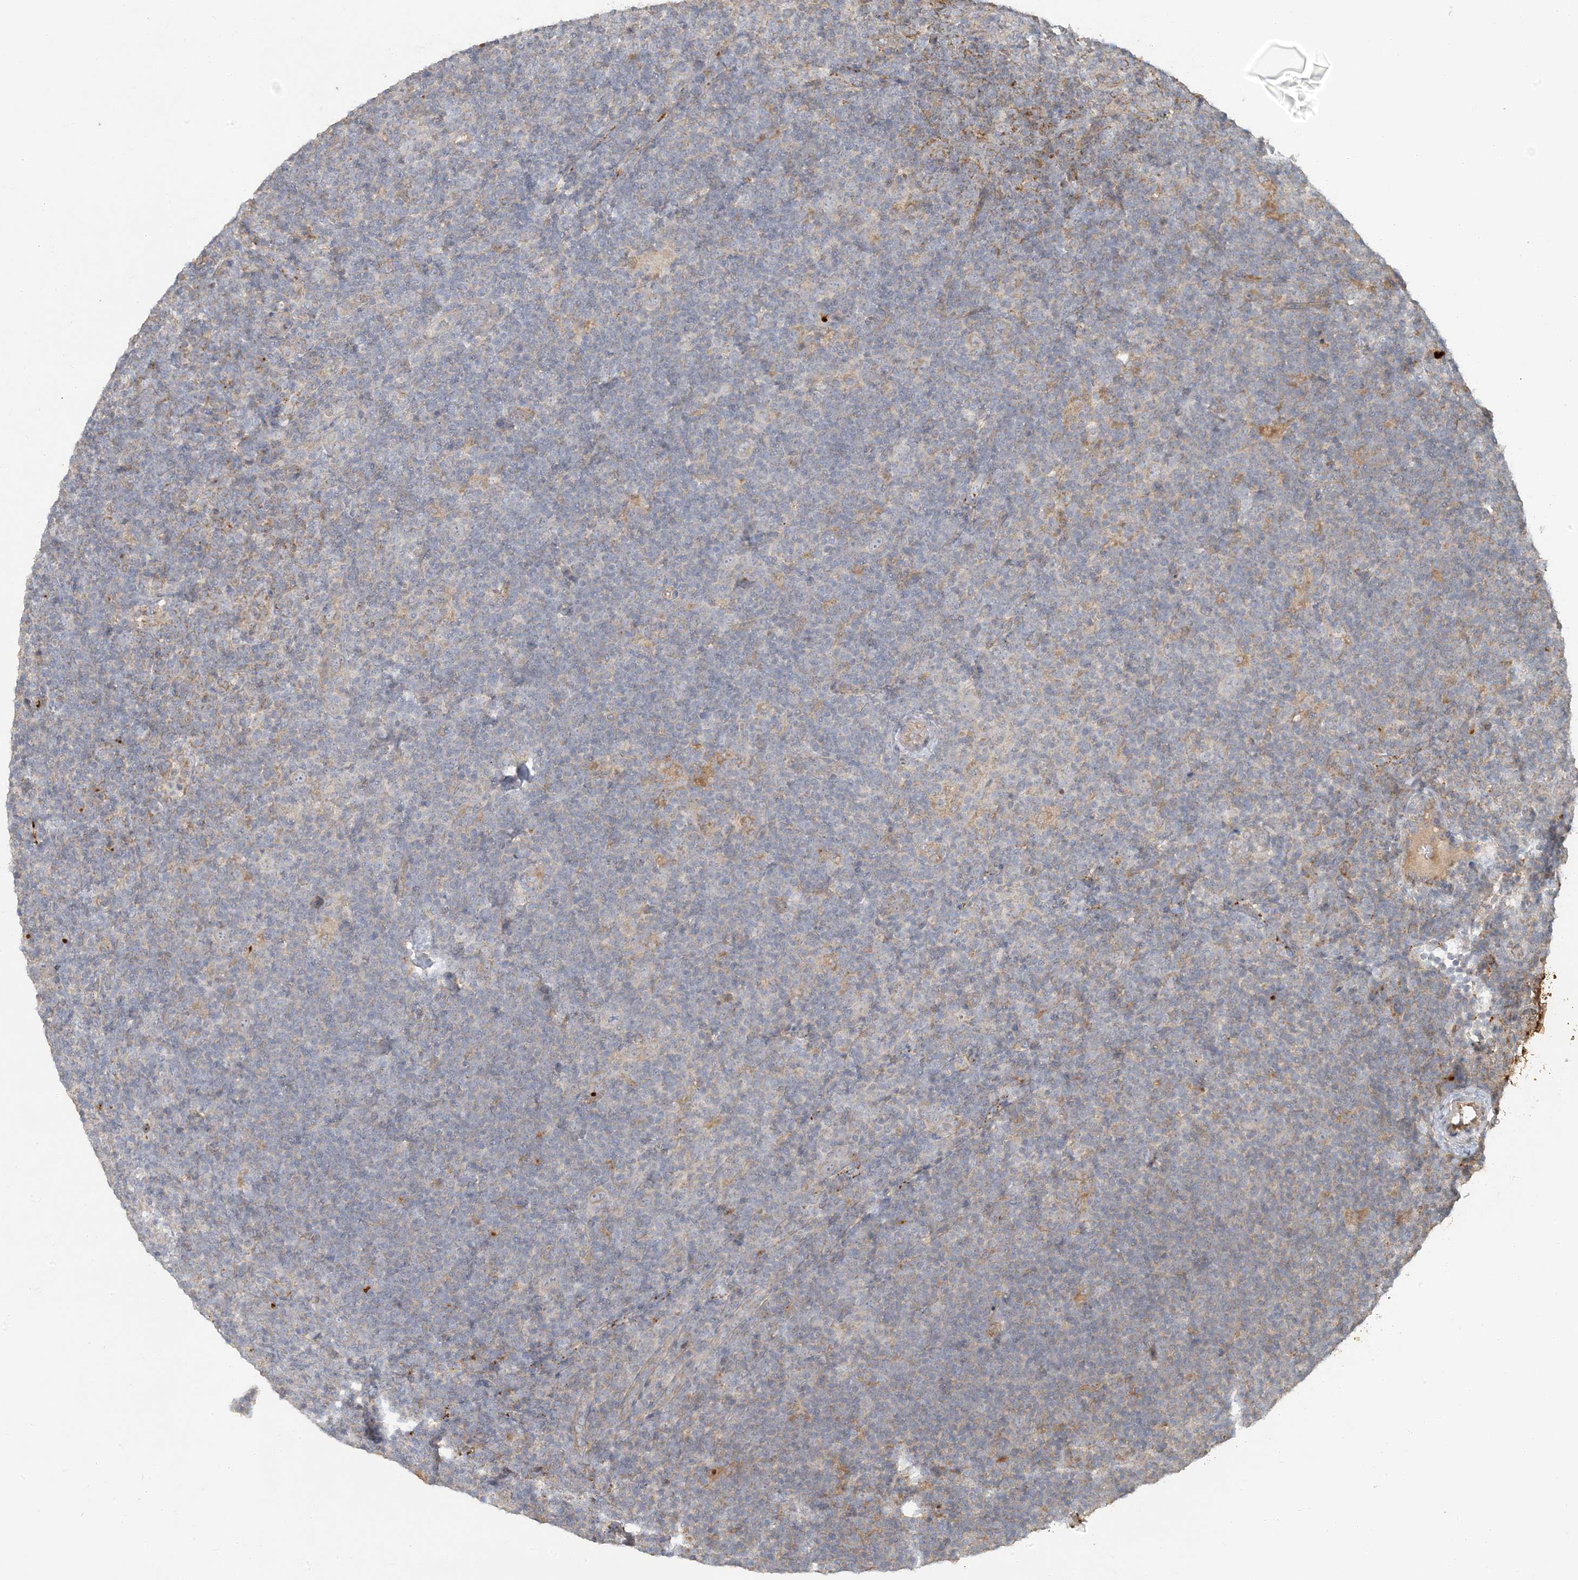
{"staining": {"intensity": "negative", "quantity": "none", "location": "none"}, "tissue": "lymphoma", "cell_type": "Tumor cells", "image_type": "cancer", "snomed": [{"axis": "morphology", "description": "Hodgkin's disease, NOS"}, {"axis": "topography", "description": "Lymph node"}], "caption": "IHC image of neoplastic tissue: lymphoma stained with DAB (3,3'-diaminobenzidine) reveals no significant protein expression in tumor cells.", "gene": "LTN1", "patient": {"sex": "female", "age": 57}}